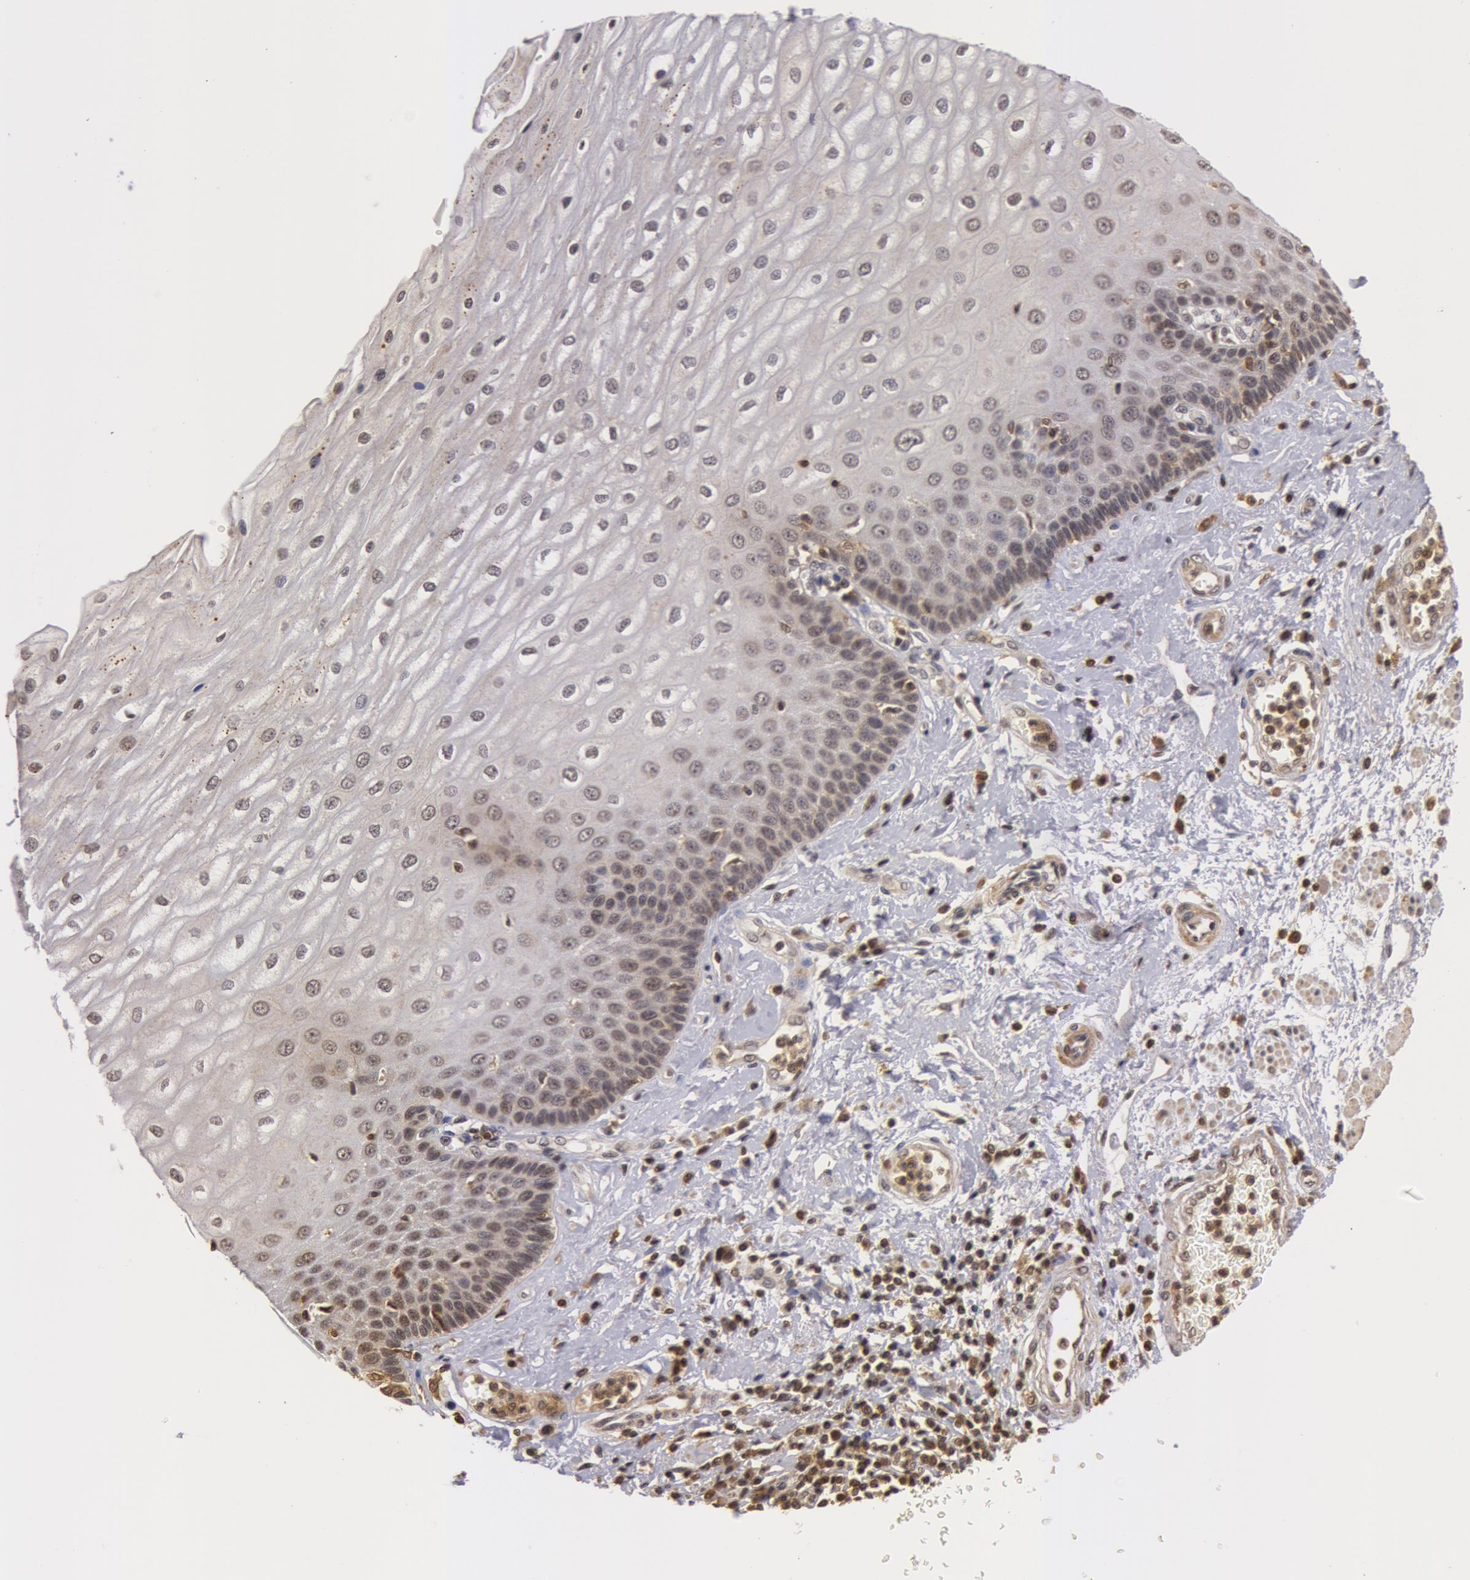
{"staining": {"intensity": "weak", "quantity": "<25%", "location": "cytoplasmic/membranous,nuclear"}, "tissue": "esophagus", "cell_type": "Squamous epithelial cells", "image_type": "normal", "snomed": [{"axis": "morphology", "description": "Normal tissue, NOS"}, {"axis": "topography", "description": "Esophagus"}], "caption": "Immunohistochemical staining of benign esophagus demonstrates no significant positivity in squamous epithelial cells.", "gene": "ZNF350", "patient": {"sex": "male", "age": 62}}